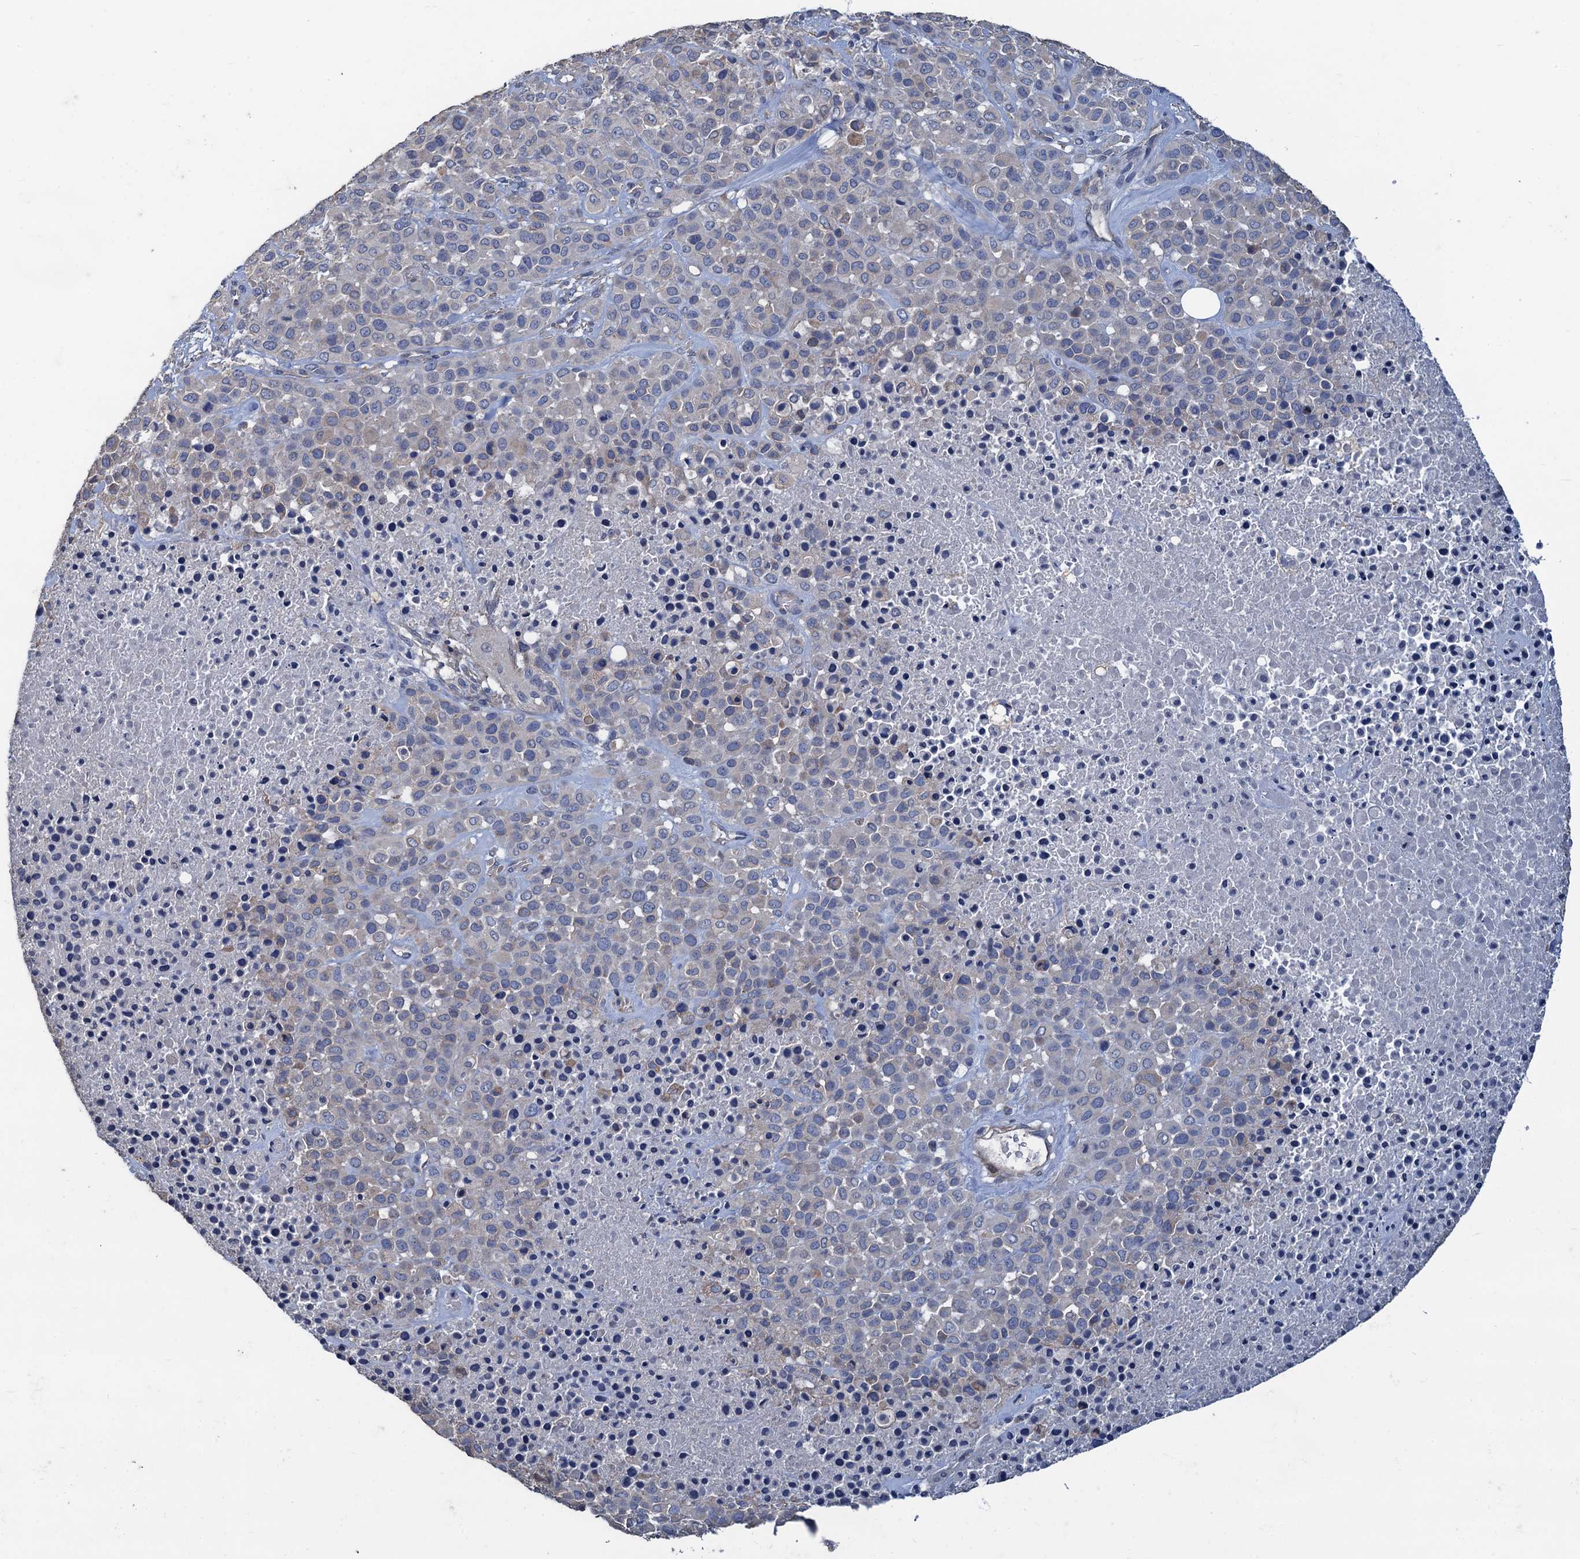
{"staining": {"intensity": "negative", "quantity": "none", "location": "none"}, "tissue": "melanoma", "cell_type": "Tumor cells", "image_type": "cancer", "snomed": [{"axis": "morphology", "description": "Malignant melanoma, Metastatic site"}, {"axis": "topography", "description": "Skin"}], "caption": "Malignant melanoma (metastatic site) was stained to show a protein in brown. There is no significant expression in tumor cells. (DAB (3,3'-diaminobenzidine) IHC visualized using brightfield microscopy, high magnification).", "gene": "SMCO3", "patient": {"sex": "female", "age": 81}}